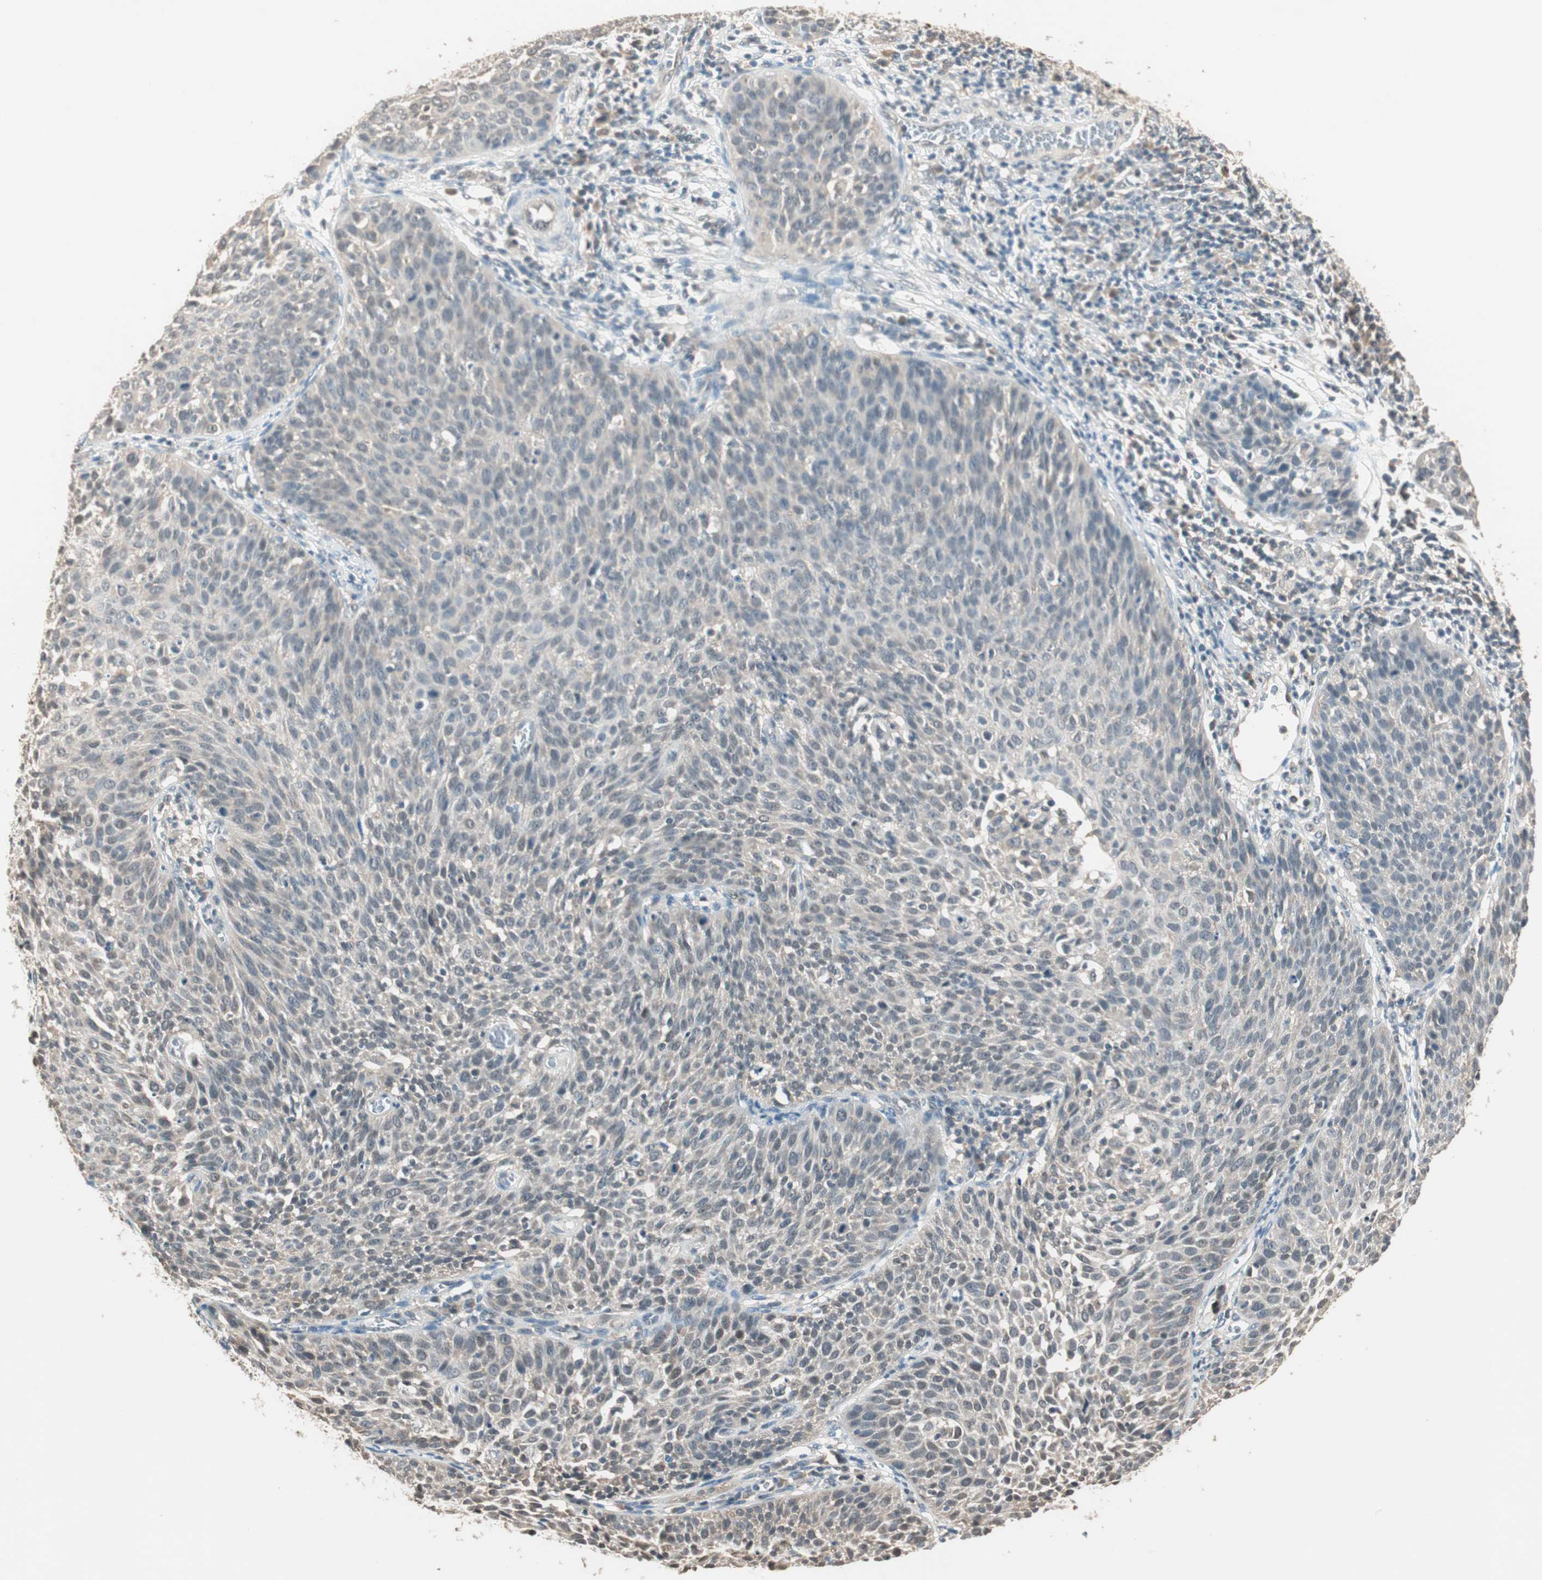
{"staining": {"intensity": "weak", "quantity": "<25%", "location": "nuclear"}, "tissue": "cervical cancer", "cell_type": "Tumor cells", "image_type": "cancer", "snomed": [{"axis": "morphology", "description": "Squamous cell carcinoma, NOS"}, {"axis": "topography", "description": "Cervix"}], "caption": "Tumor cells show no significant positivity in squamous cell carcinoma (cervical).", "gene": "USP5", "patient": {"sex": "female", "age": 38}}